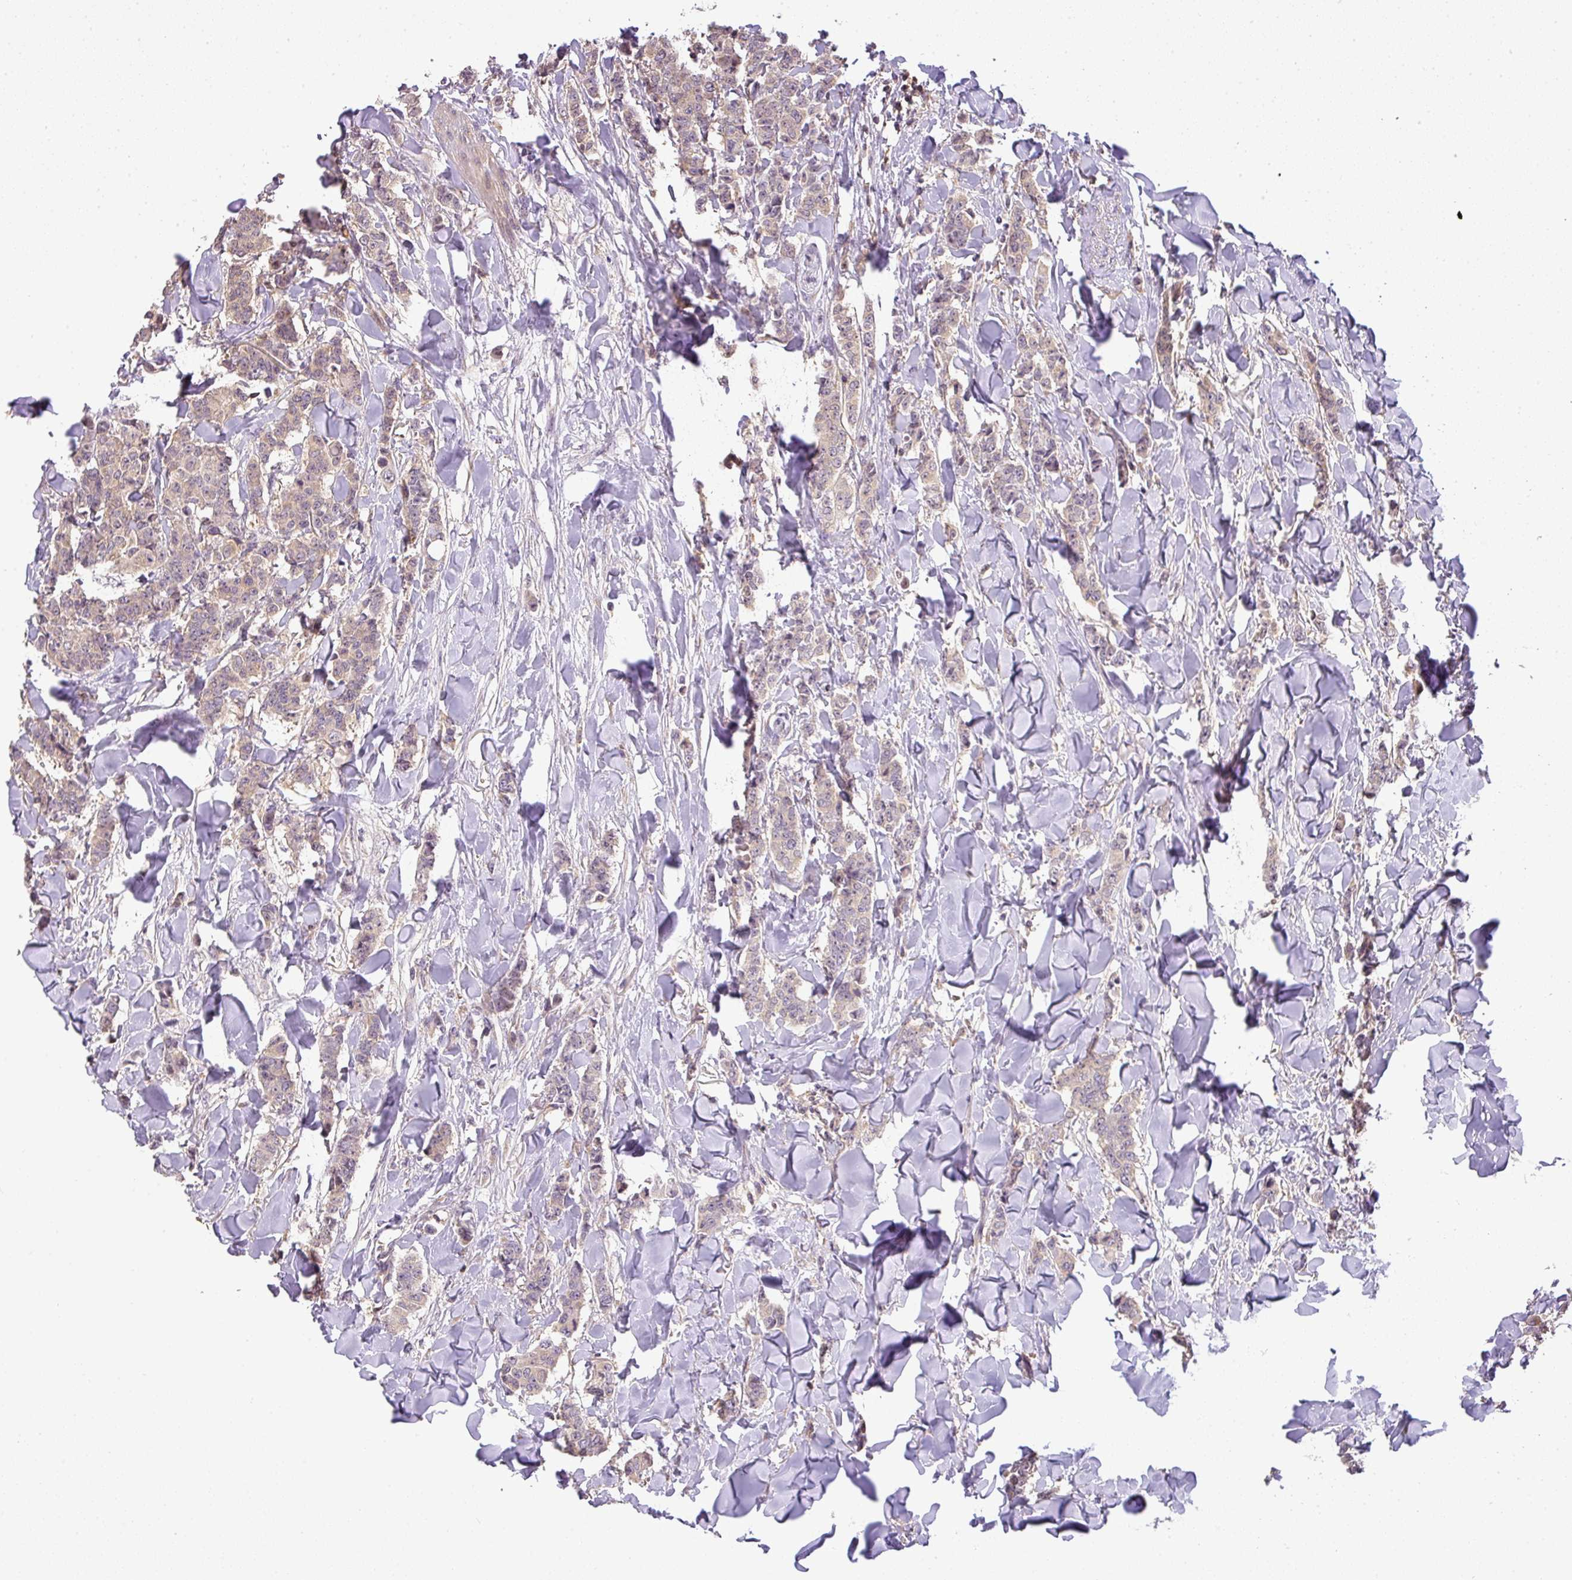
{"staining": {"intensity": "weak", "quantity": "<25%", "location": "cytoplasmic/membranous"}, "tissue": "breast cancer", "cell_type": "Tumor cells", "image_type": "cancer", "snomed": [{"axis": "morphology", "description": "Duct carcinoma"}, {"axis": "topography", "description": "Breast"}], "caption": "DAB immunohistochemical staining of human breast cancer displays no significant expression in tumor cells.", "gene": "TCL1B", "patient": {"sex": "female", "age": 40}}